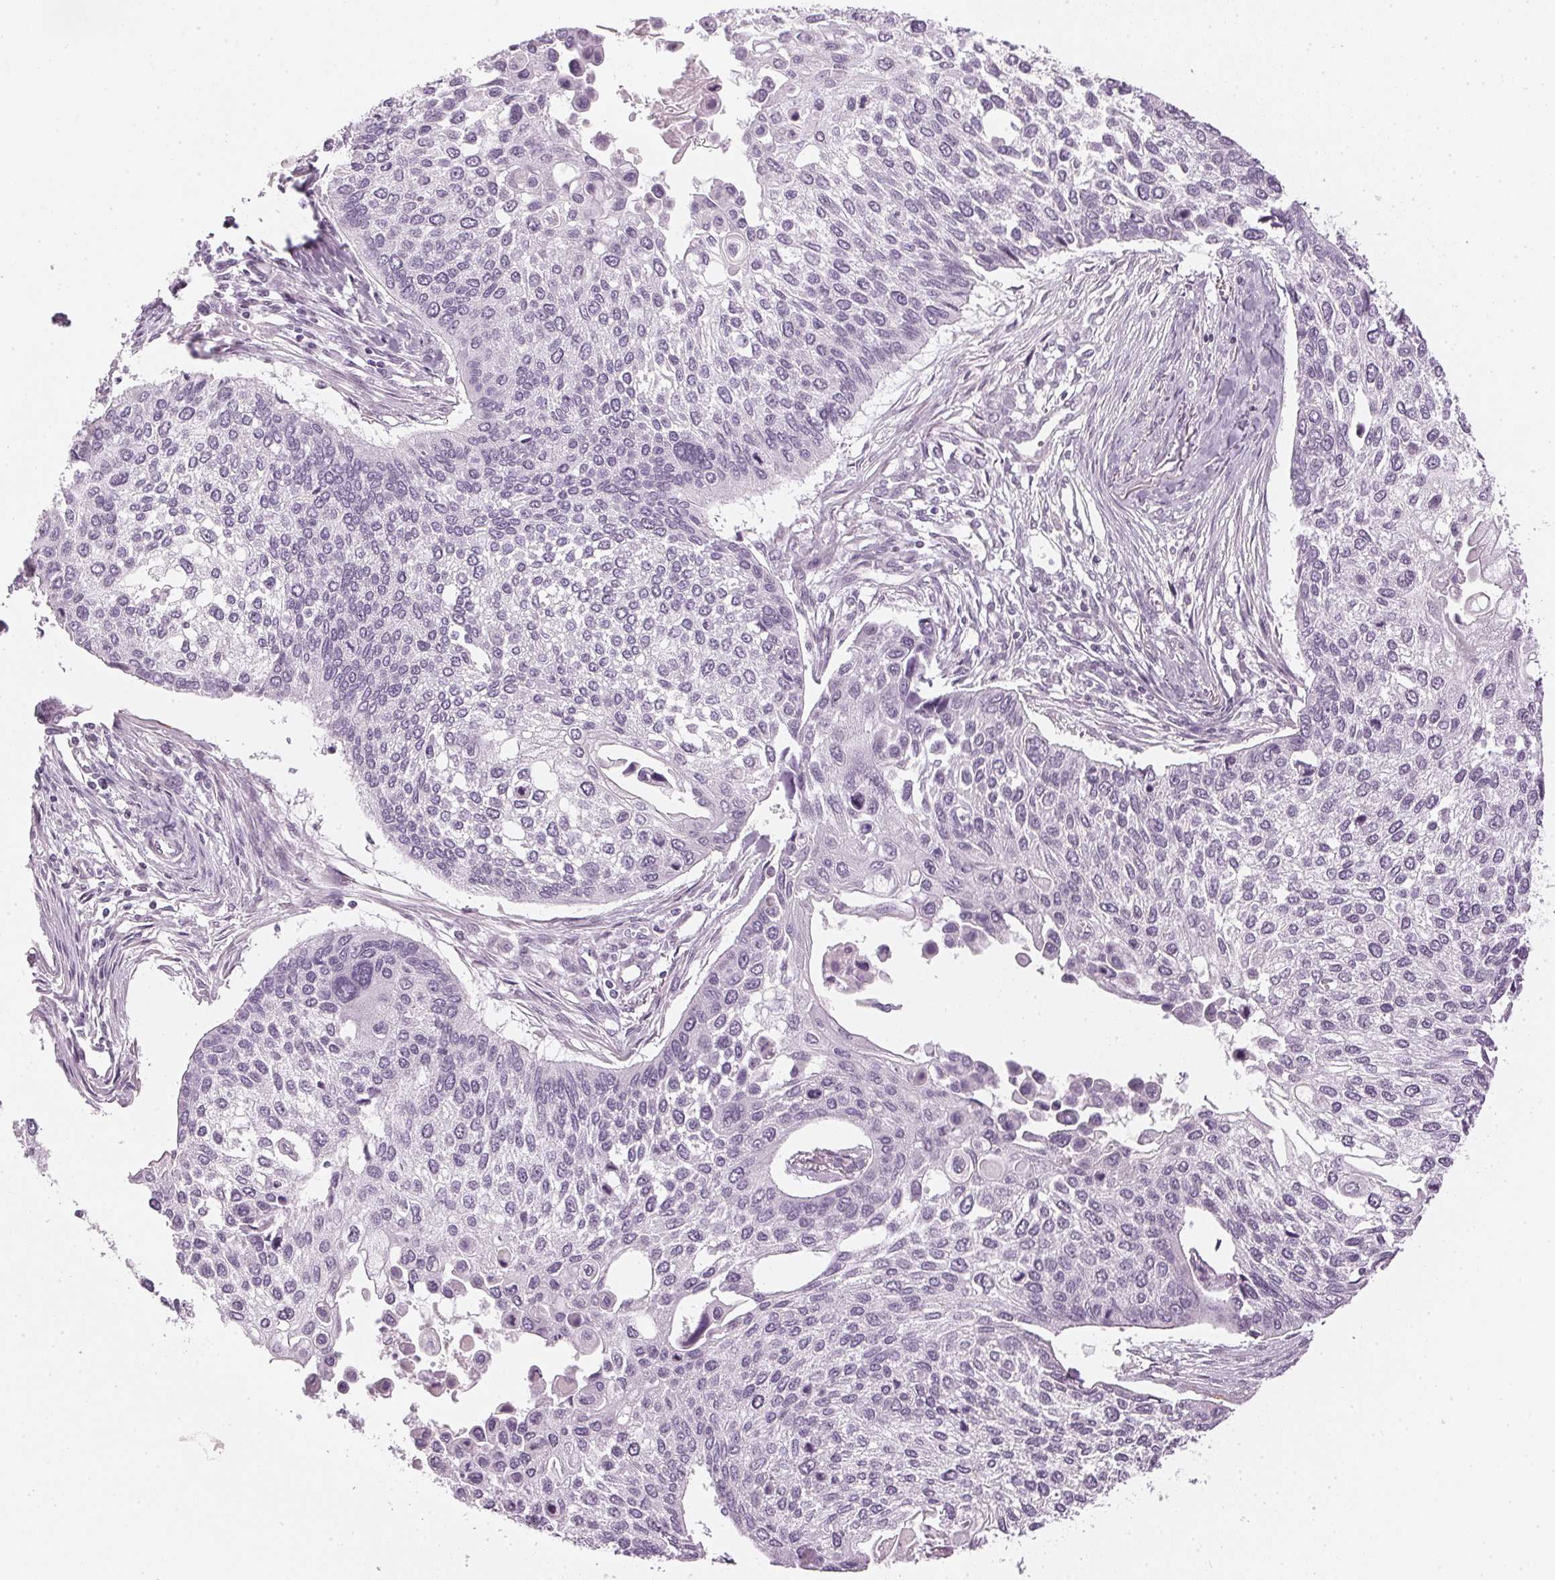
{"staining": {"intensity": "negative", "quantity": "none", "location": "none"}, "tissue": "lung cancer", "cell_type": "Tumor cells", "image_type": "cancer", "snomed": [{"axis": "morphology", "description": "Squamous cell carcinoma, NOS"}, {"axis": "morphology", "description": "Squamous cell carcinoma, metastatic, NOS"}, {"axis": "topography", "description": "Lung"}], "caption": "Protein analysis of lung metastatic squamous cell carcinoma reveals no significant staining in tumor cells.", "gene": "APLP1", "patient": {"sex": "male", "age": 63}}